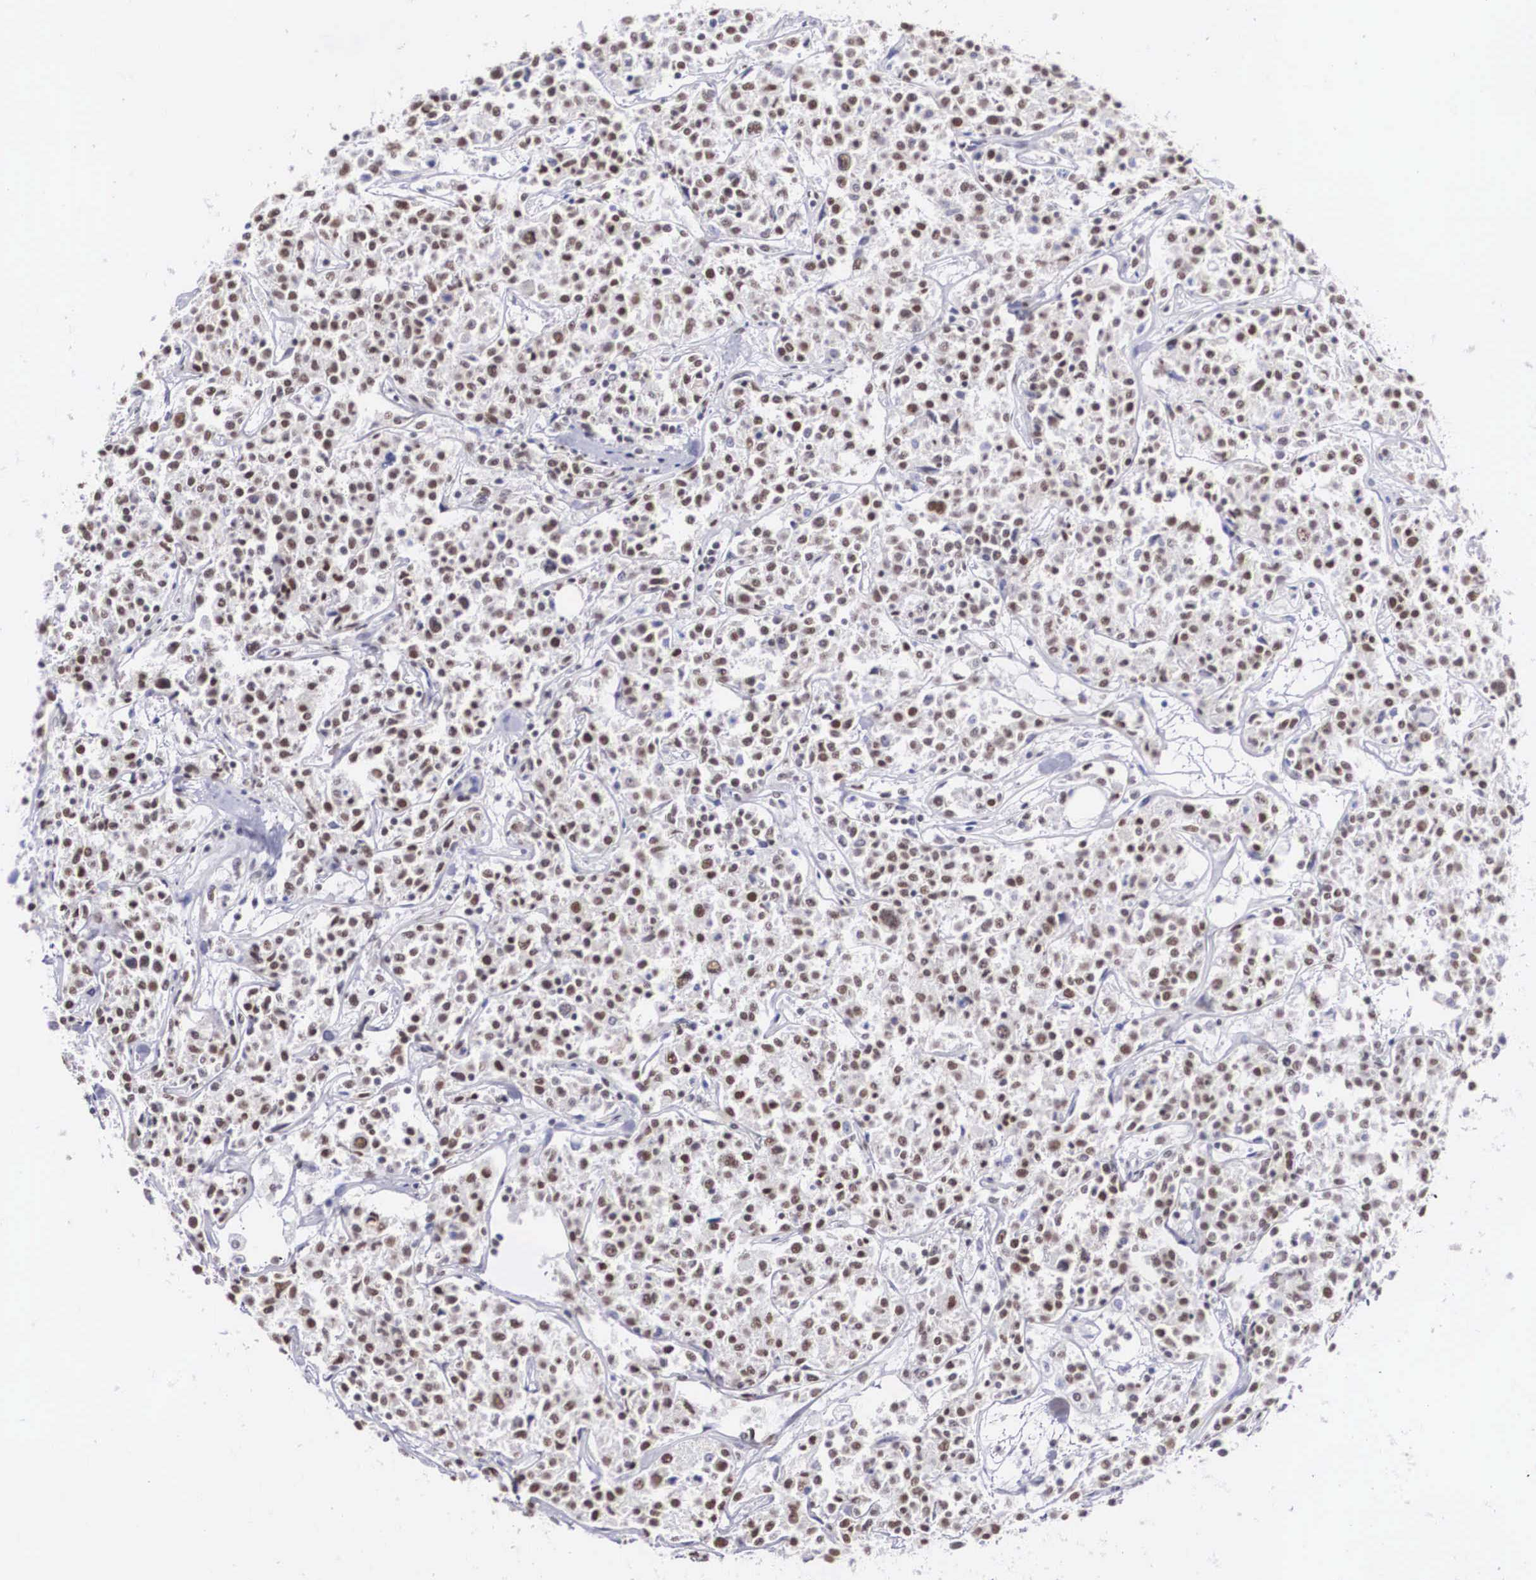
{"staining": {"intensity": "weak", "quantity": "25%-75%", "location": "nuclear"}, "tissue": "lymphoma", "cell_type": "Tumor cells", "image_type": "cancer", "snomed": [{"axis": "morphology", "description": "Malignant lymphoma, non-Hodgkin's type, Low grade"}, {"axis": "topography", "description": "Small intestine"}], "caption": "DAB (3,3'-diaminobenzidine) immunohistochemical staining of lymphoma demonstrates weak nuclear protein expression in approximately 25%-75% of tumor cells.", "gene": "CSTF2", "patient": {"sex": "female", "age": 59}}